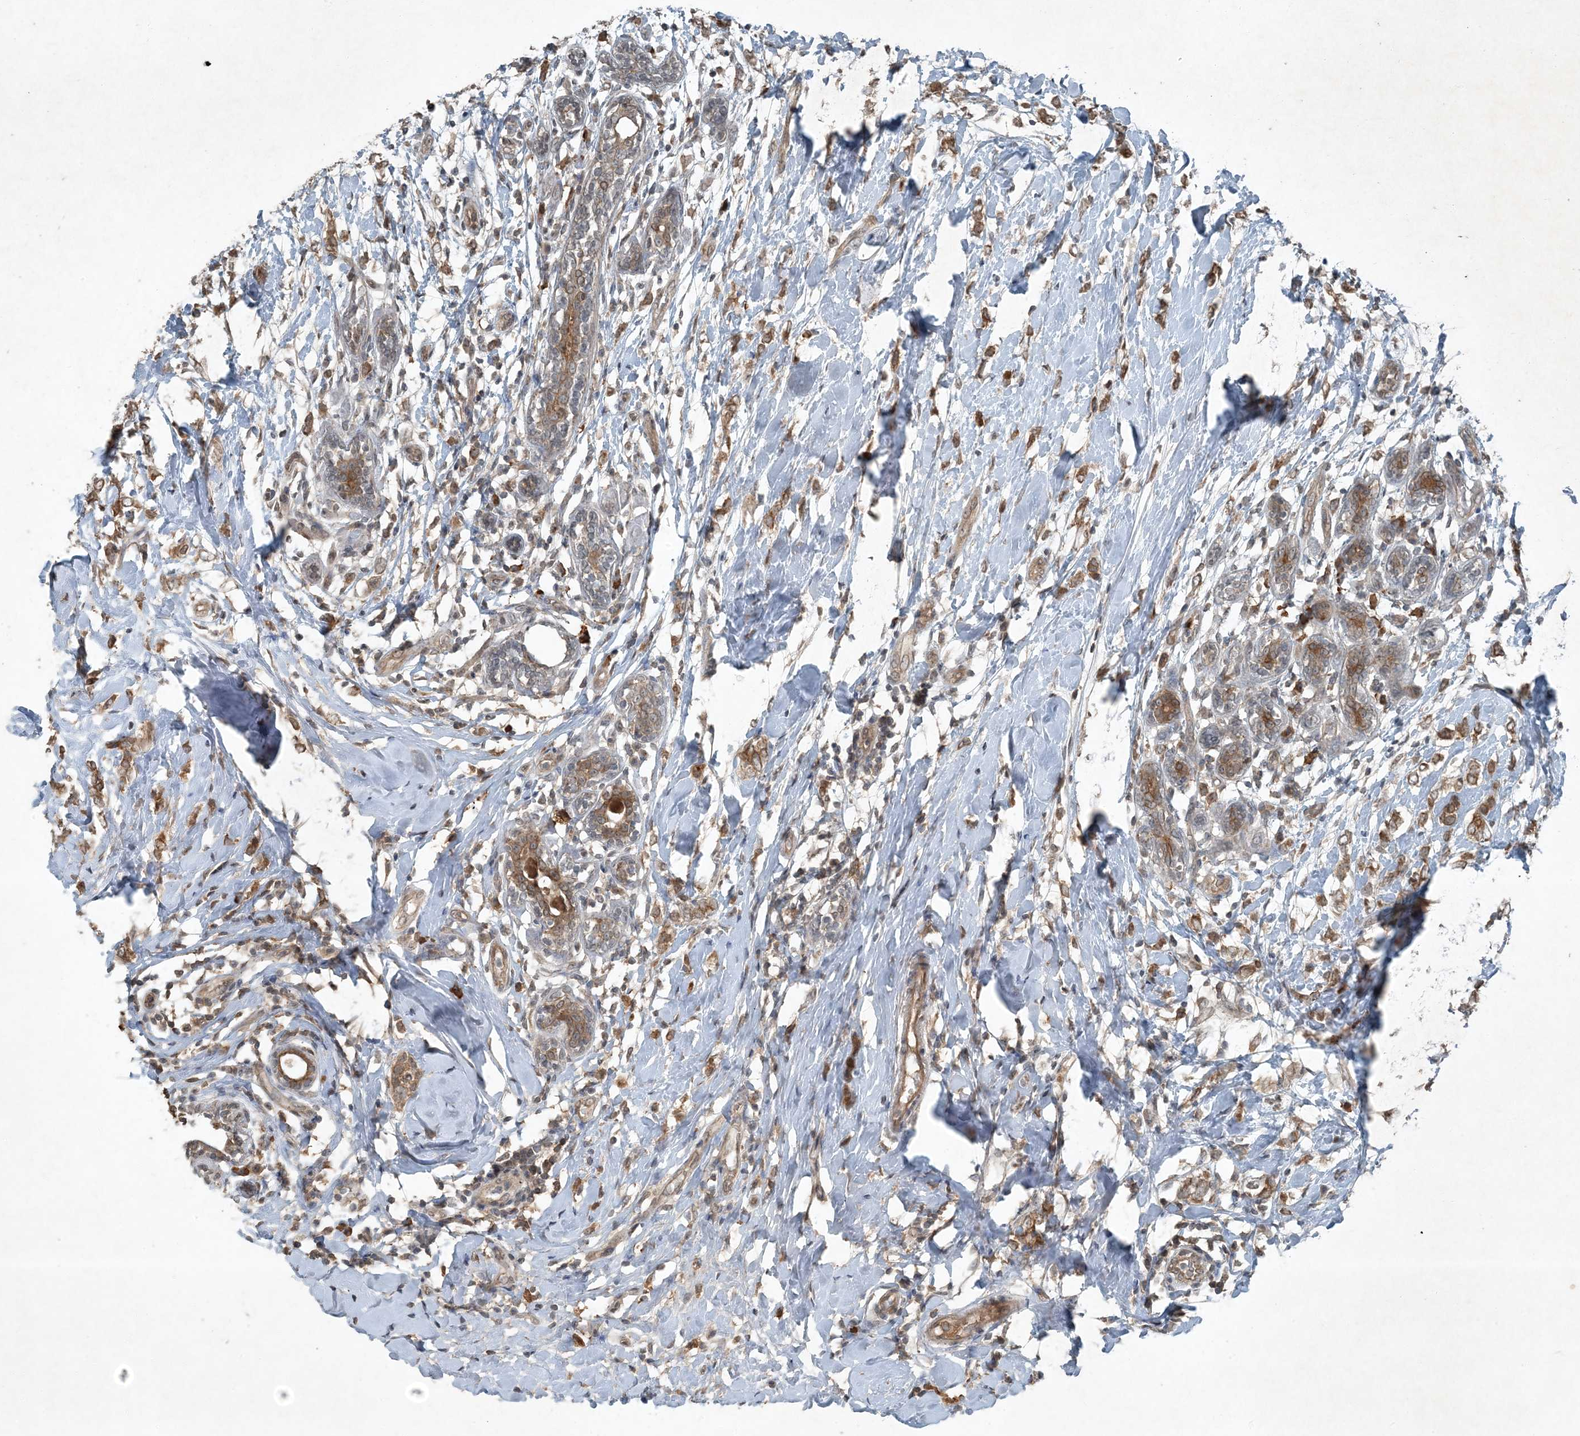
{"staining": {"intensity": "moderate", "quantity": ">75%", "location": "cytoplasmic/membranous"}, "tissue": "breast cancer", "cell_type": "Tumor cells", "image_type": "cancer", "snomed": [{"axis": "morphology", "description": "Normal tissue, NOS"}, {"axis": "morphology", "description": "Lobular carcinoma"}, {"axis": "topography", "description": "Breast"}], "caption": "Immunohistochemistry (DAB) staining of breast cancer (lobular carcinoma) demonstrates moderate cytoplasmic/membranous protein staining in approximately >75% of tumor cells.", "gene": "MDN1", "patient": {"sex": "female", "age": 47}}